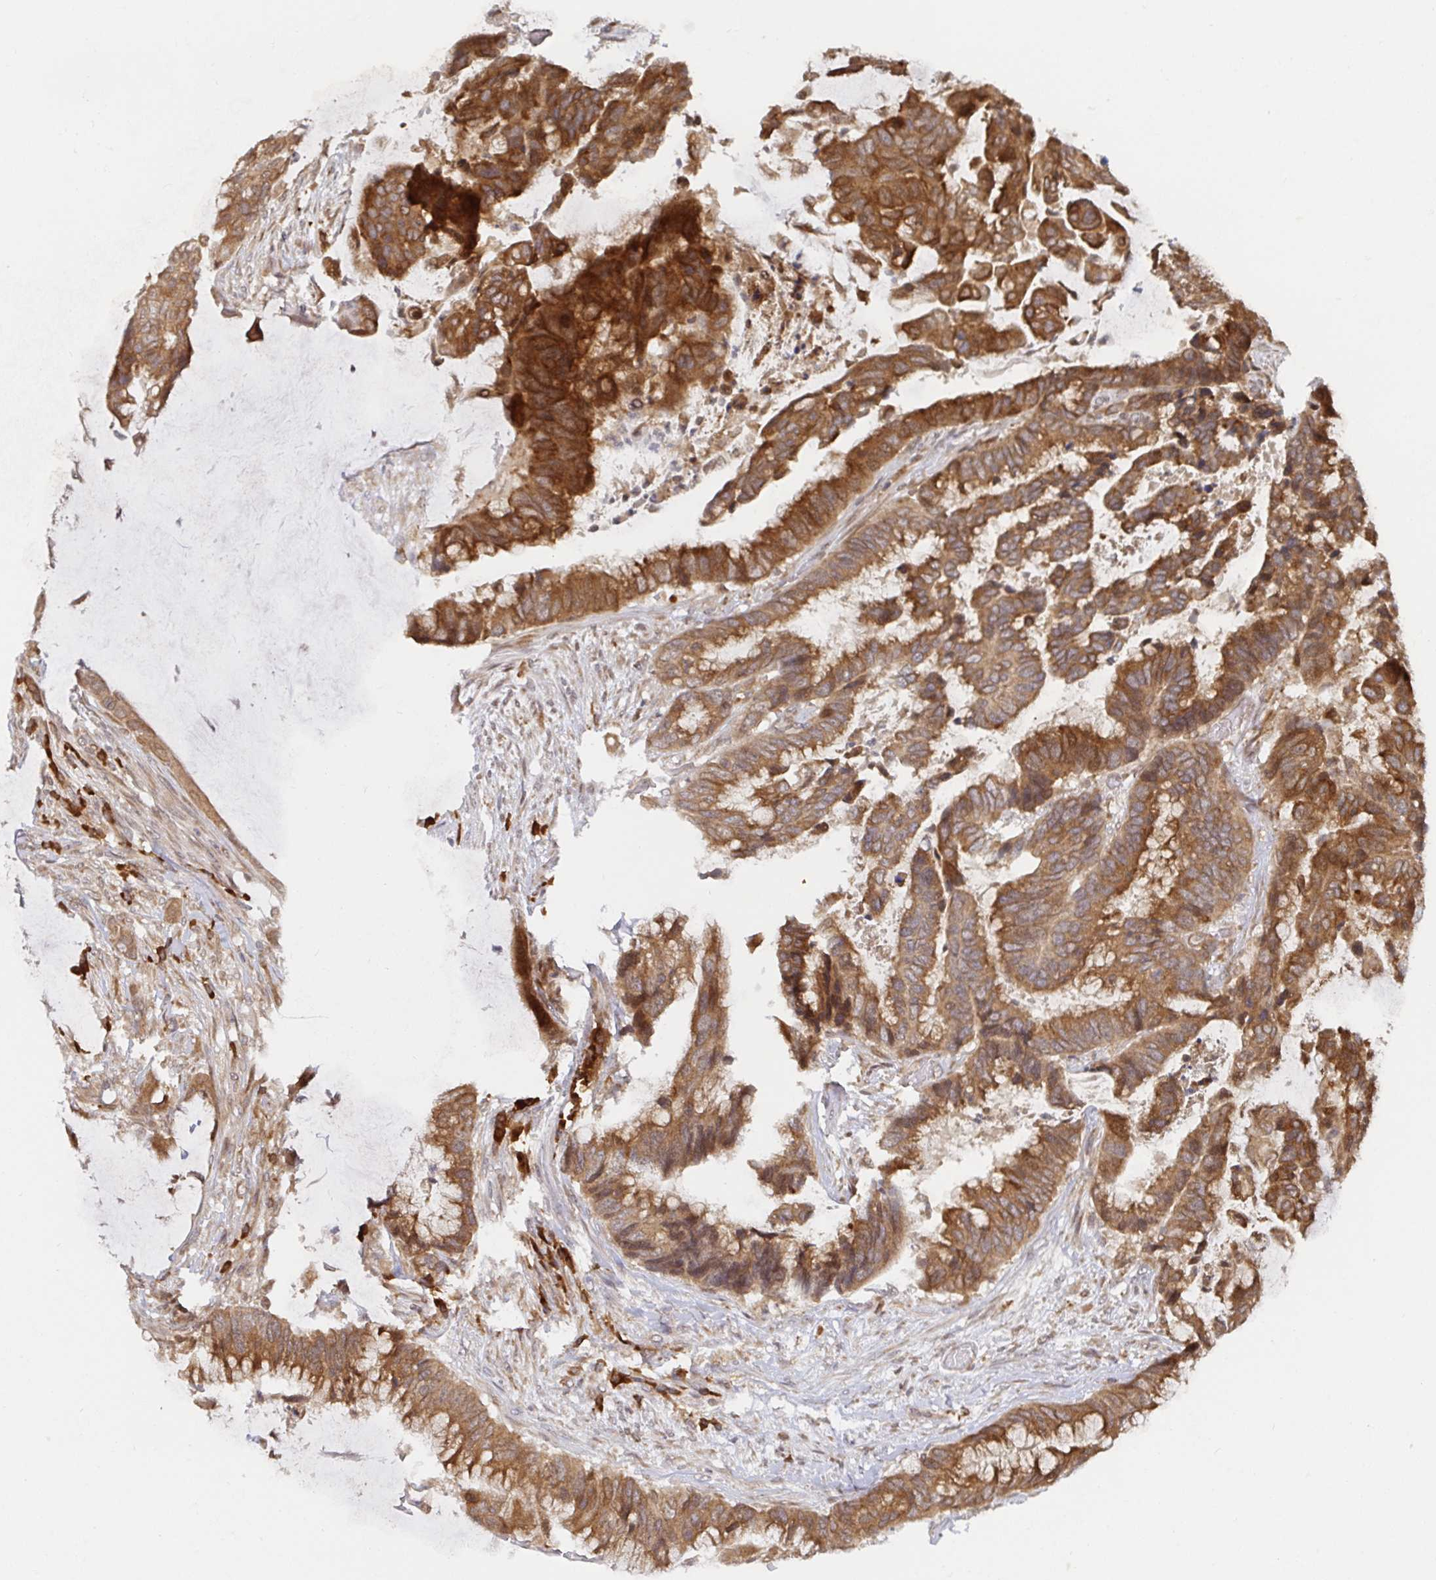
{"staining": {"intensity": "strong", "quantity": ">75%", "location": "cytoplasmic/membranous"}, "tissue": "colorectal cancer", "cell_type": "Tumor cells", "image_type": "cancer", "snomed": [{"axis": "morphology", "description": "Adenocarcinoma, NOS"}, {"axis": "topography", "description": "Rectum"}], "caption": "Colorectal adenocarcinoma tissue demonstrates strong cytoplasmic/membranous expression in approximately >75% of tumor cells, visualized by immunohistochemistry. (brown staining indicates protein expression, while blue staining denotes nuclei).", "gene": "ALG1", "patient": {"sex": "female", "age": 59}}